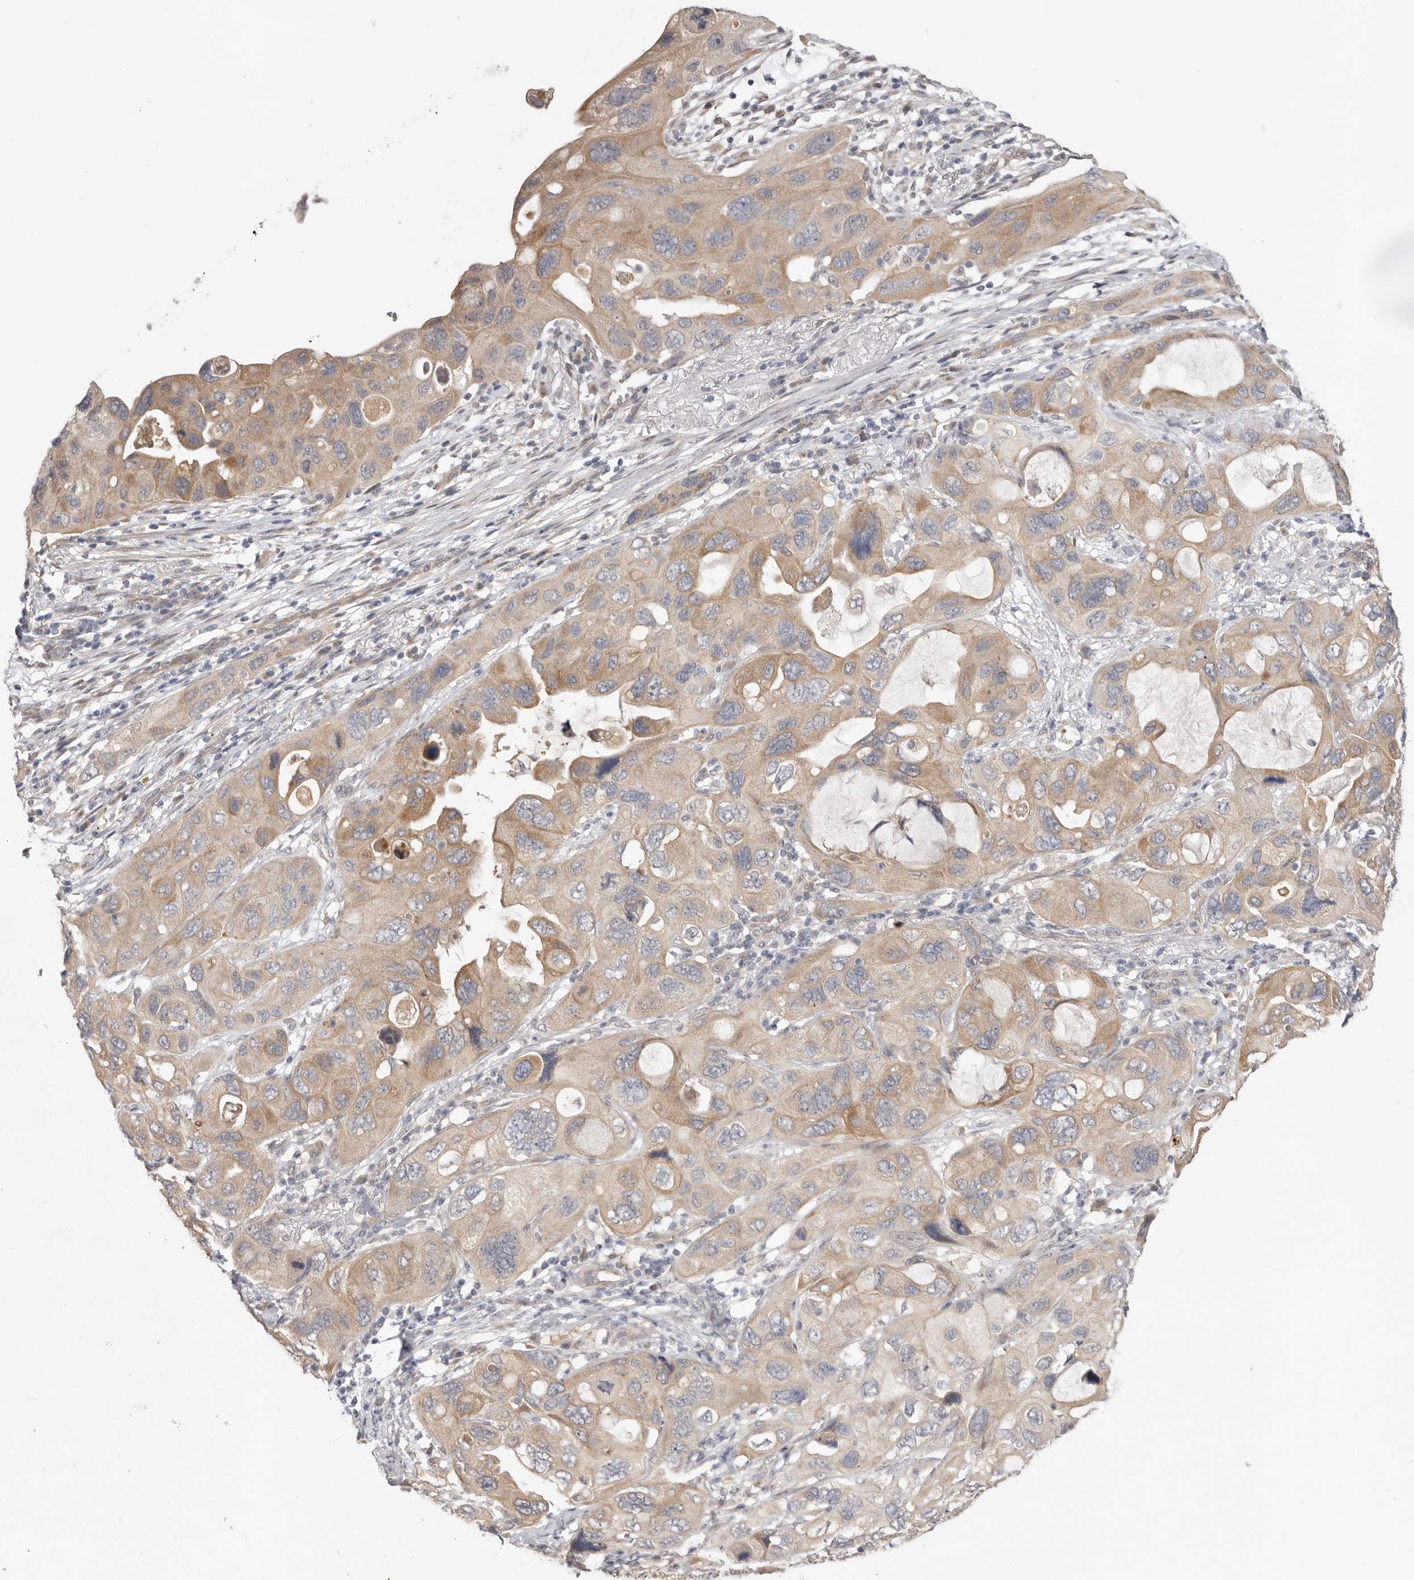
{"staining": {"intensity": "moderate", "quantity": ">75%", "location": "cytoplasmic/membranous"}, "tissue": "lung cancer", "cell_type": "Tumor cells", "image_type": "cancer", "snomed": [{"axis": "morphology", "description": "Squamous cell carcinoma, NOS"}, {"axis": "topography", "description": "Lung"}], "caption": "Tumor cells show moderate cytoplasmic/membranous positivity in approximately >75% of cells in lung cancer.", "gene": "NSUN4", "patient": {"sex": "female", "age": 73}}